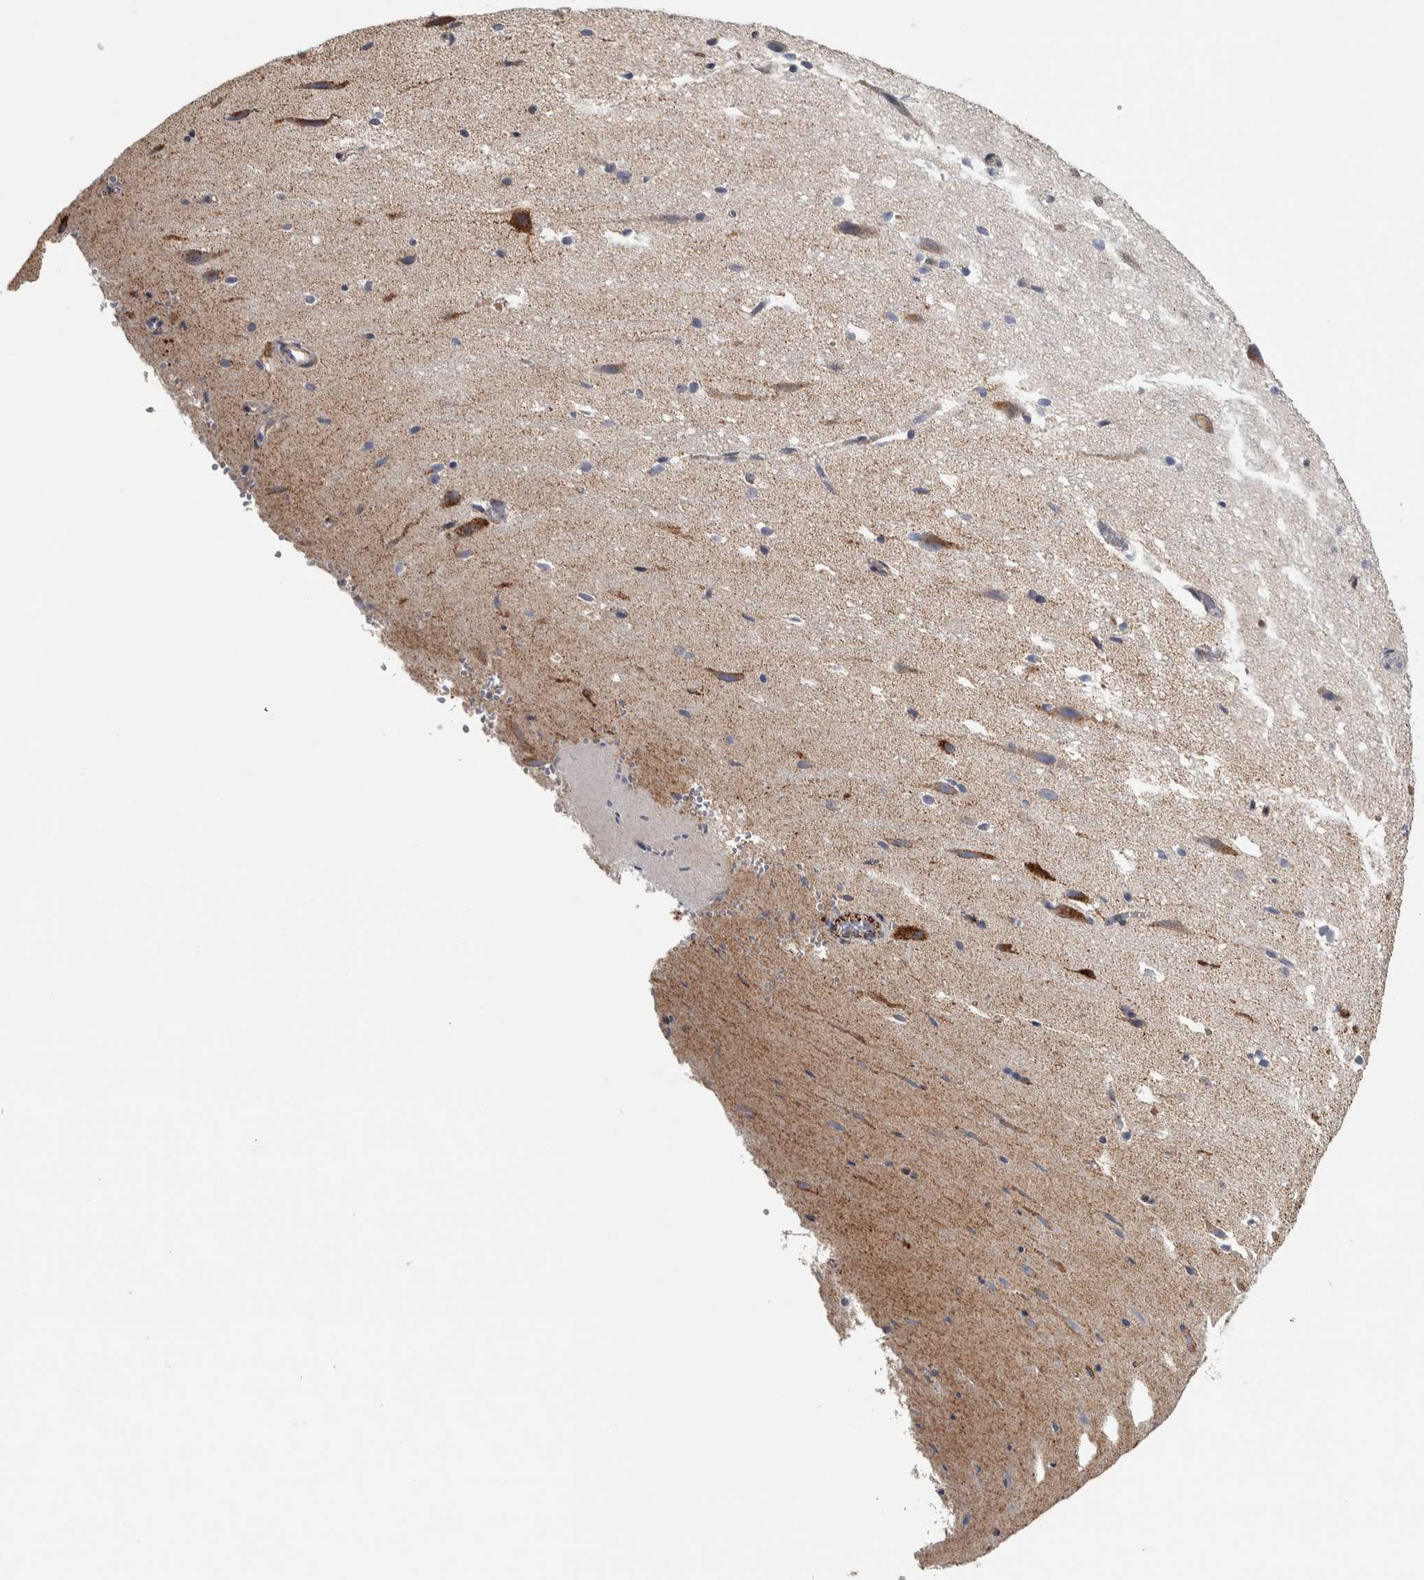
{"staining": {"intensity": "negative", "quantity": "none", "location": "none"}, "tissue": "cerebral cortex", "cell_type": "Endothelial cells", "image_type": "normal", "snomed": [{"axis": "morphology", "description": "Normal tissue, NOS"}, {"axis": "morphology", "description": "Developmental malformation"}, {"axis": "topography", "description": "Cerebral cortex"}], "caption": "Immunohistochemistry (IHC) of normal cerebral cortex exhibits no expression in endothelial cells. The staining was performed using DAB to visualize the protein expression in brown, while the nuclei were stained in blue with hematoxylin (Magnification: 20x).", "gene": "FAM78A", "patient": {"sex": "female", "age": 30}}